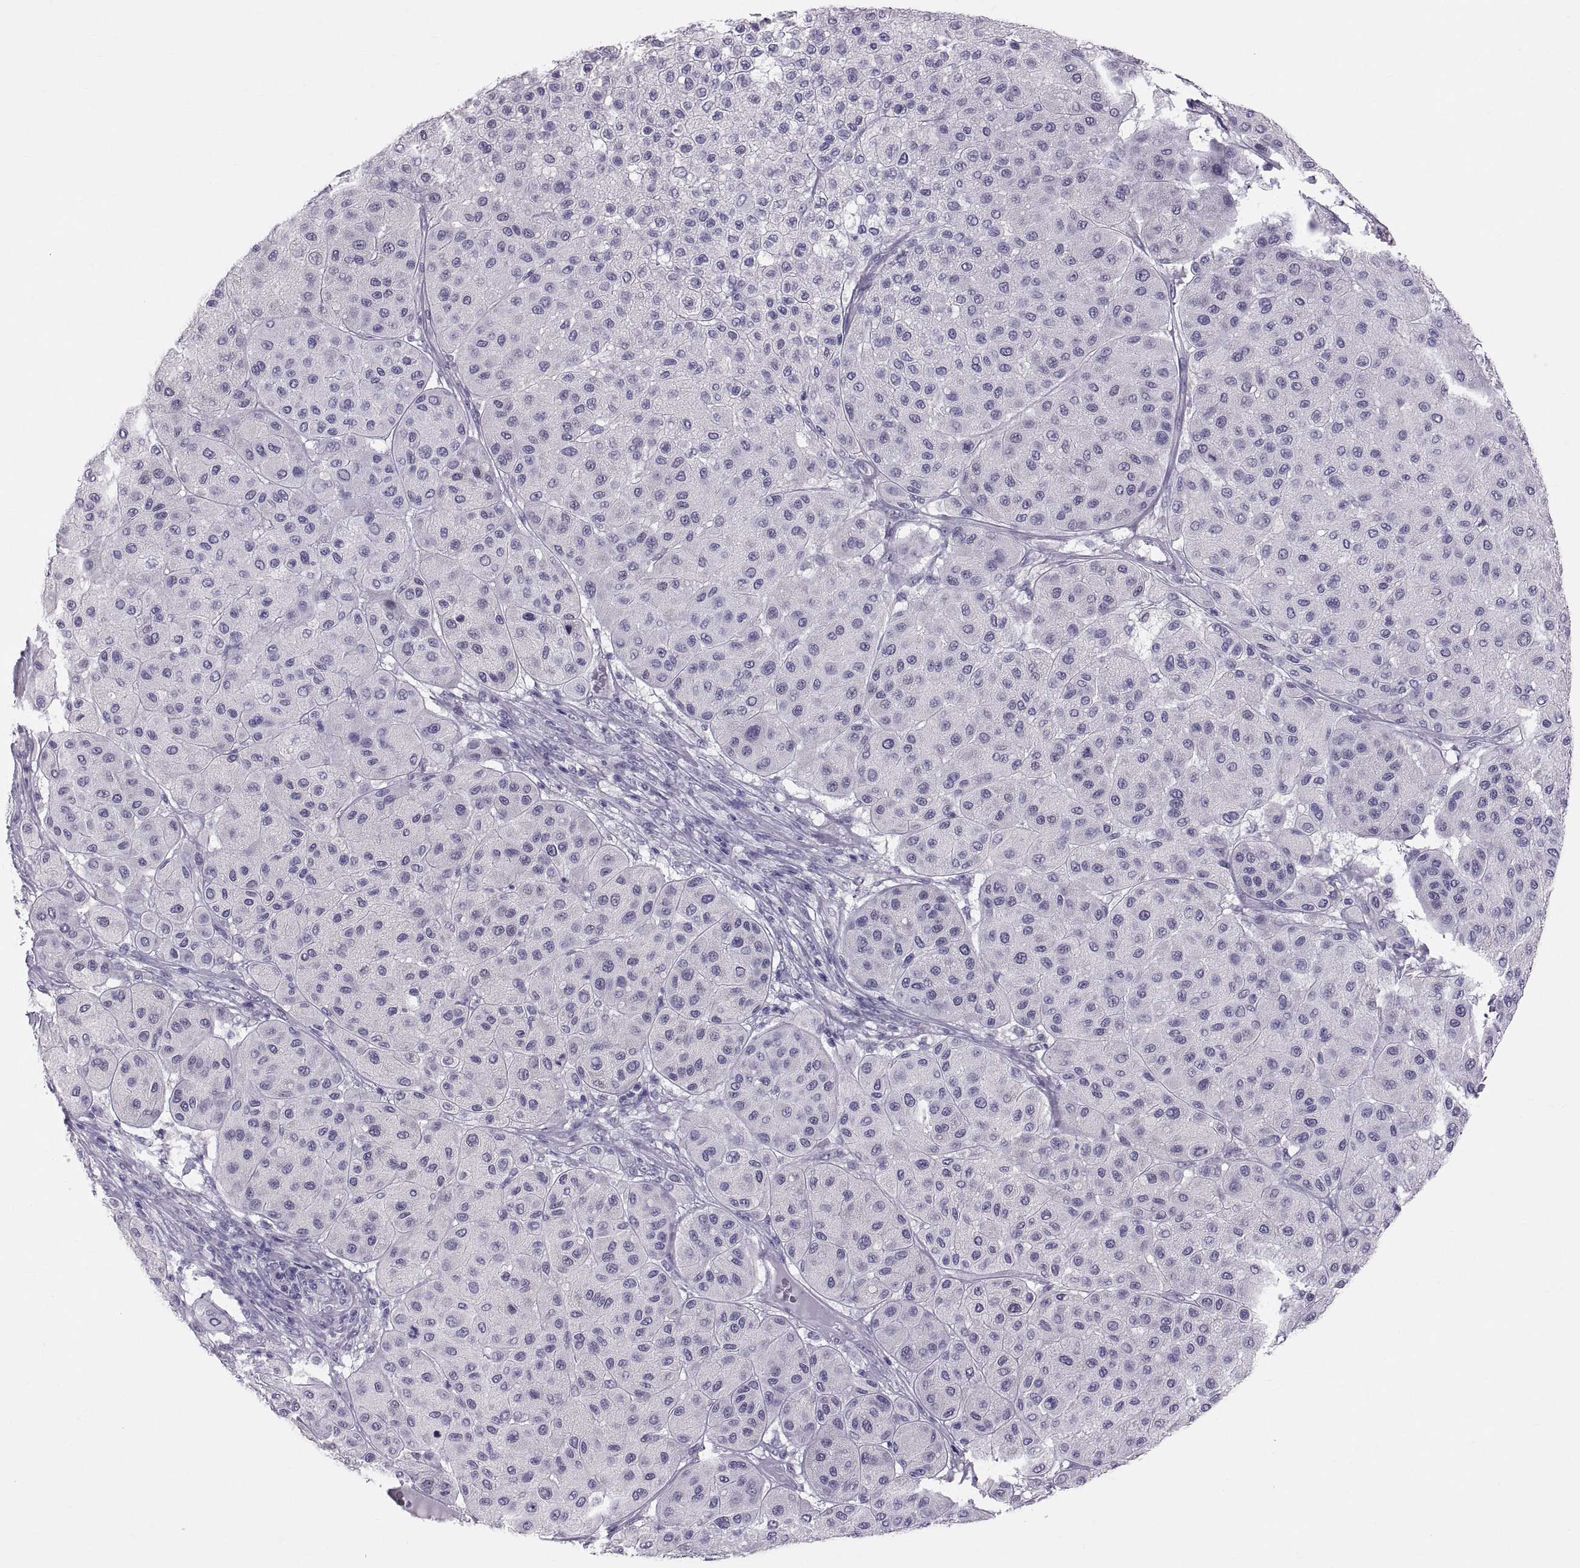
{"staining": {"intensity": "negative", "quantity": "none", "location": "none"}, "tissue": "melanoma", "cell_type": "Tumor cells", "image_type": "cancer", "snomed": [{"axis": "morphology", "description": "Malignant melanoma, Metastatic site"}, {"axis": "topography", "description": "Smooth muscle"}], "caption": "Malignant melanoma (metastatic site) was stained to show a protein in brown. There is no significant staining in tumor cells.", "gene": "FAM170A", "patient": {"sex": "male", "age": 41}}